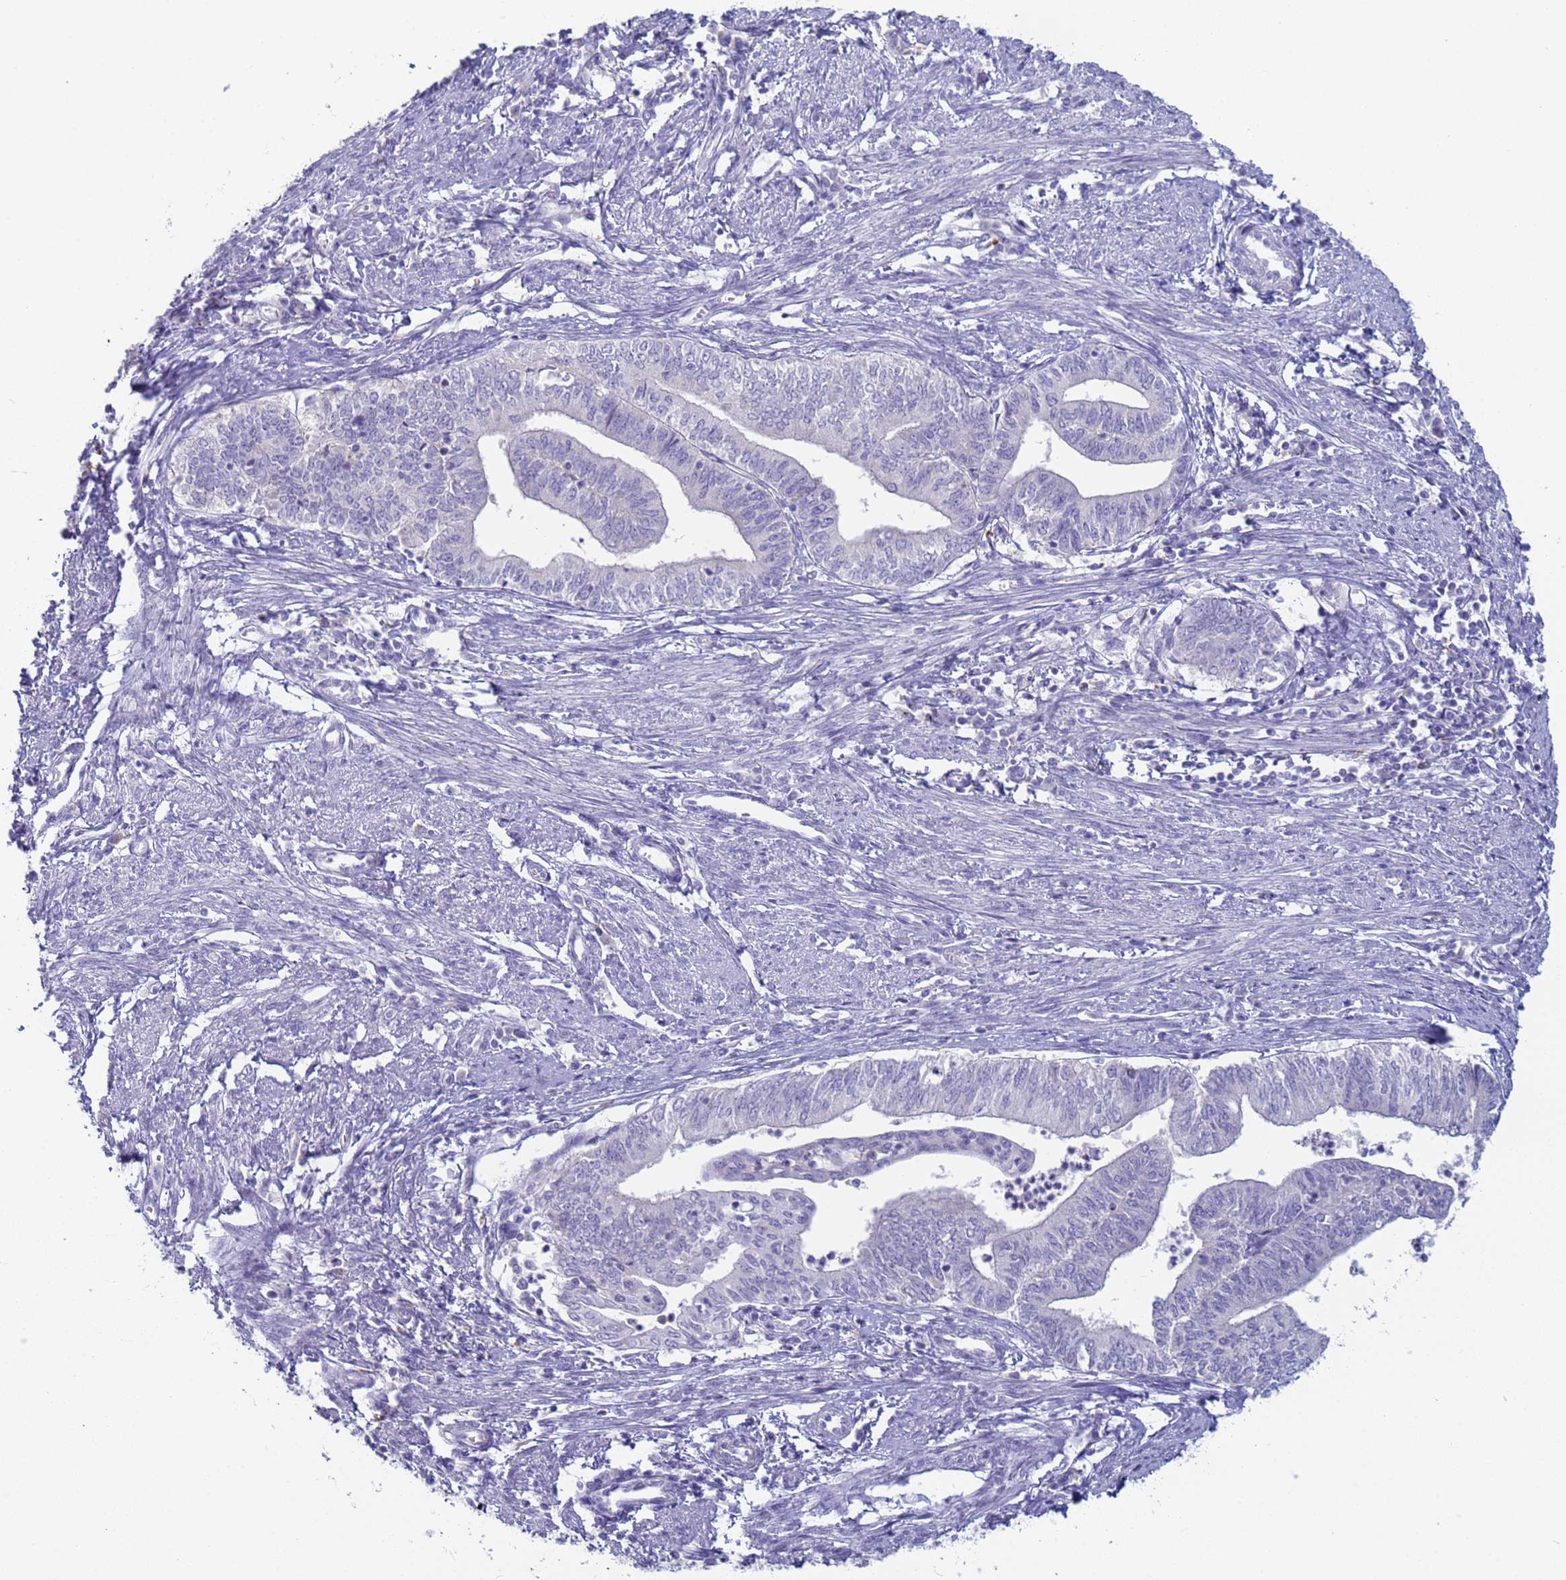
{"staining": {"intensity": "negative", "quantity": "none", "location": "none"}, "tissue": "endometrial cancer", "cell_type": "Tumor cells", "image_type": "cancer", "snomed": [{"axis": "morphology", "description": "Adenocarcinoma, NOS"}, {"axis": "topography", "description": "Endometrium"}], "caption": "An image of human endometrial cancer is negative for staining in tumor cells. (DAB immunohistochemistry visualized using brightfield microscopy, high magnification).", "gene": "CR1", "patient": {"sex": "female", "age": 66}}